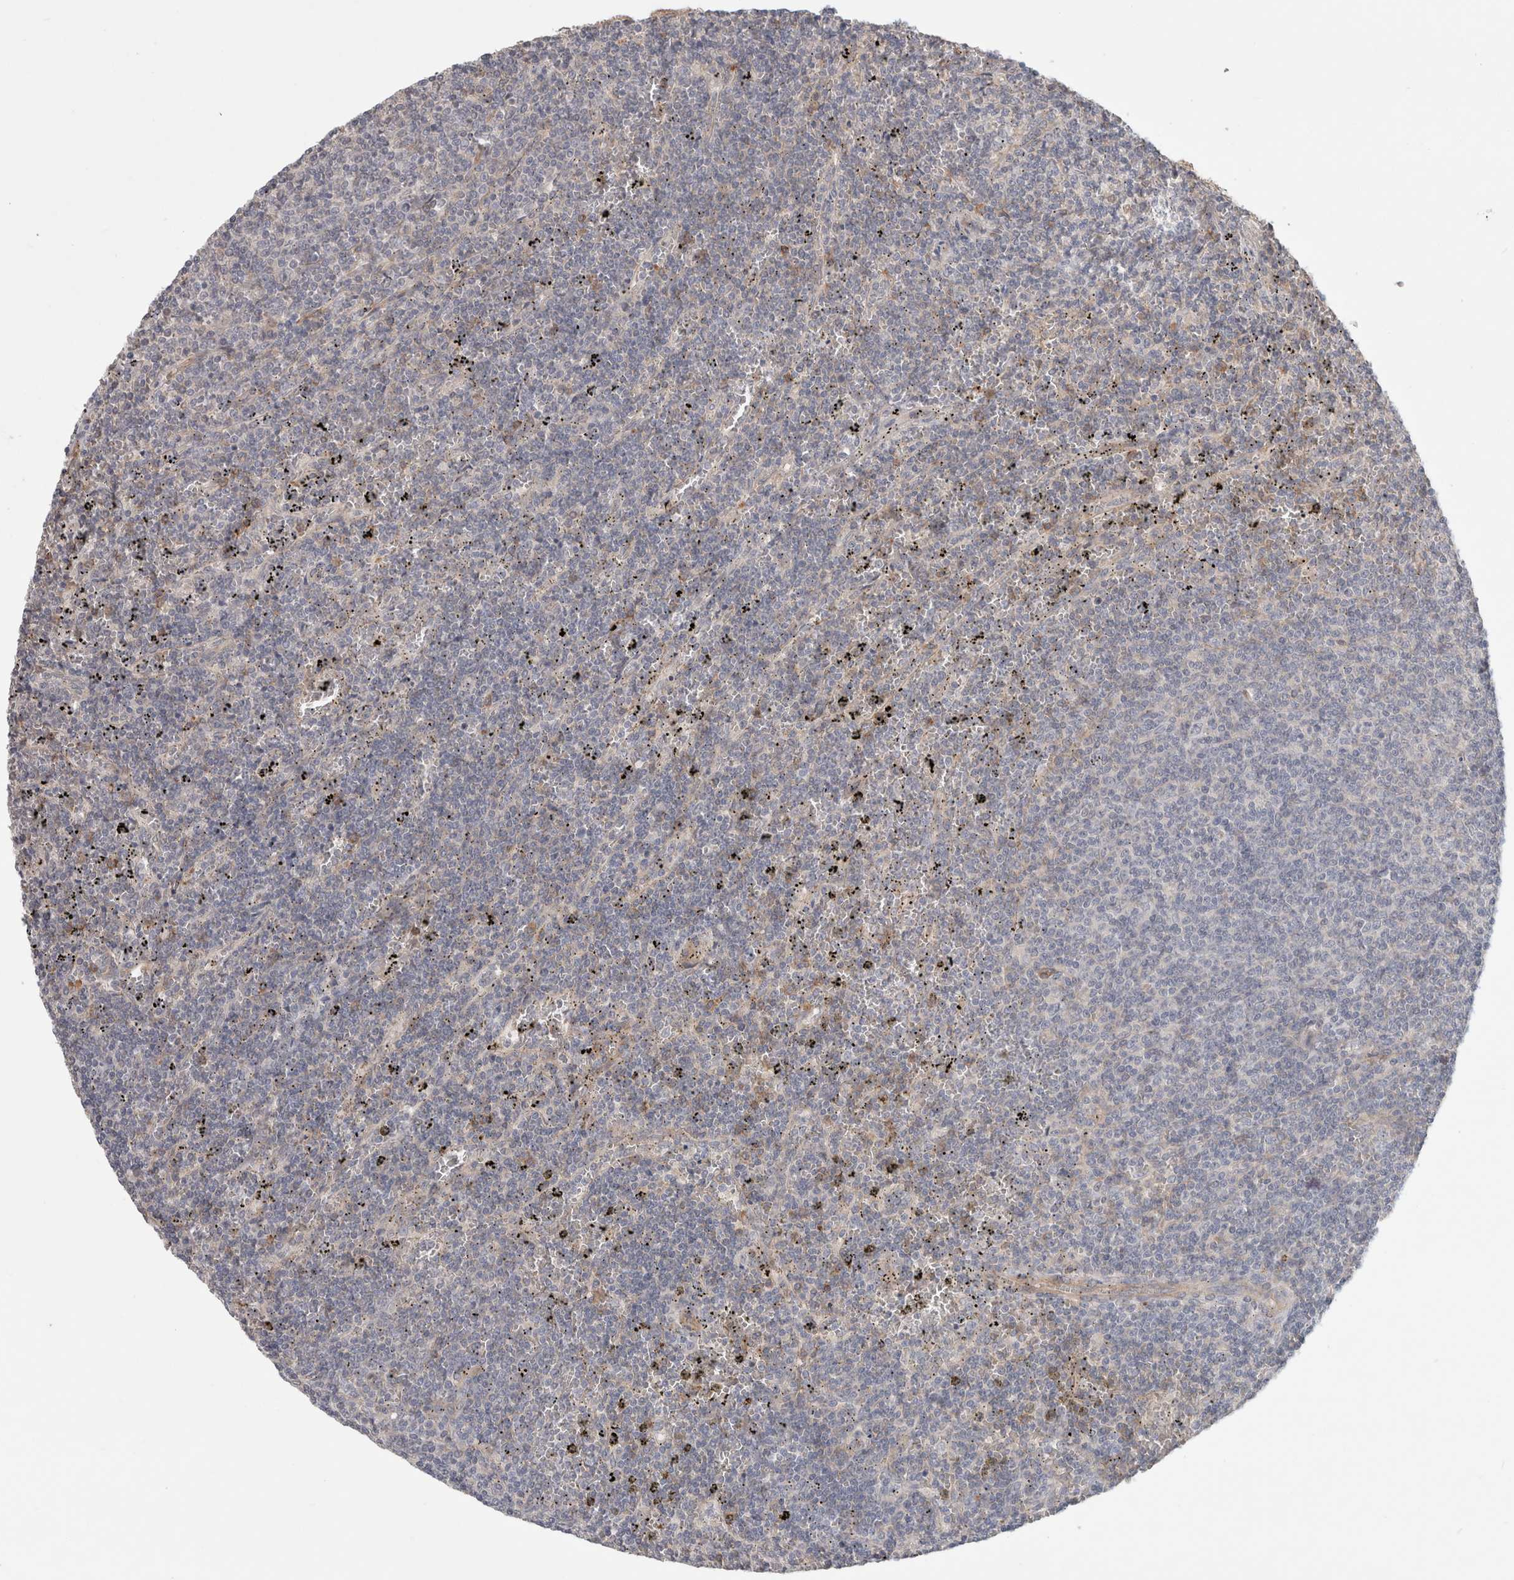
{"staining": {"intensity": "negative", "quantity": "none", "location": "none"}, "tissue": "lymphoma", "cell_type": "Tumor cells", "image_type": "cancer", "snomed": [{"axis": "morphology", "description": "Malignant lymphoma, non-Hodgkin's type, Low grade"}, {"axis": "topography", "description": "Spleen"}], "caption": "There is no significant expression in tumor cells of lymphoma.", "gene": "RASAL2", "patient": {"sex": "female", "age": 50}}